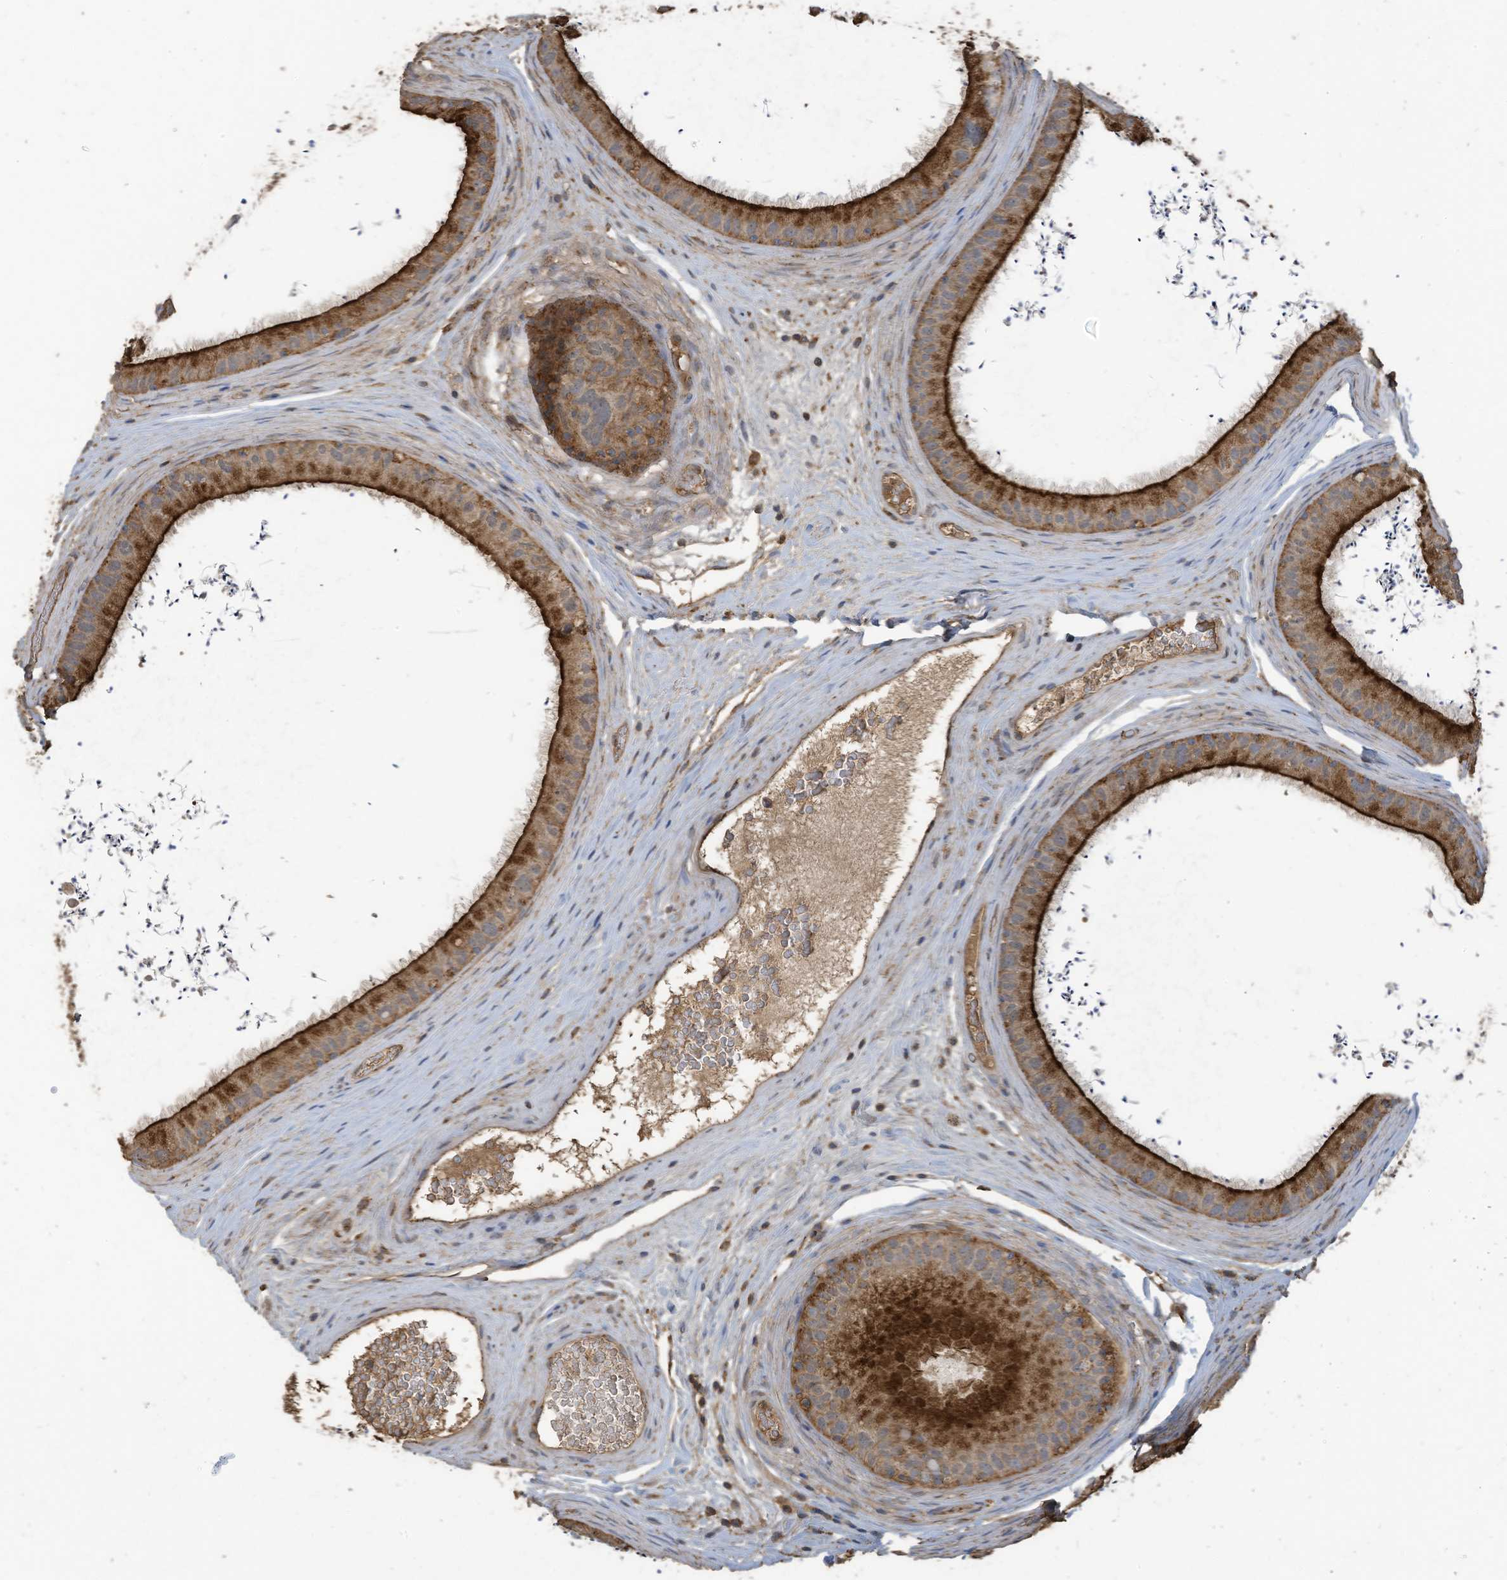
{"staining": {"intensity": "strong", "quantity": ">75%", "location": "cytoplasmic/membranous"}, "tissue": "epididymis", "cell_type": "Glandular cells", "image_type": "normal", "snomed": [{"axis": "morphology", "description": "Normal tissue, NOS"}, {"axis": "topography", "description": "Epididymis, spermatic cord, NOS"}], "caption": "A brown stain shows strong cytoplasmic/membranous staining of a protein in glandular cells of benign epididymis. (IHC, brightfield microscopy, high magnification).", "gene": "COX10", "patient": {"sex": "male", "age": 50}}